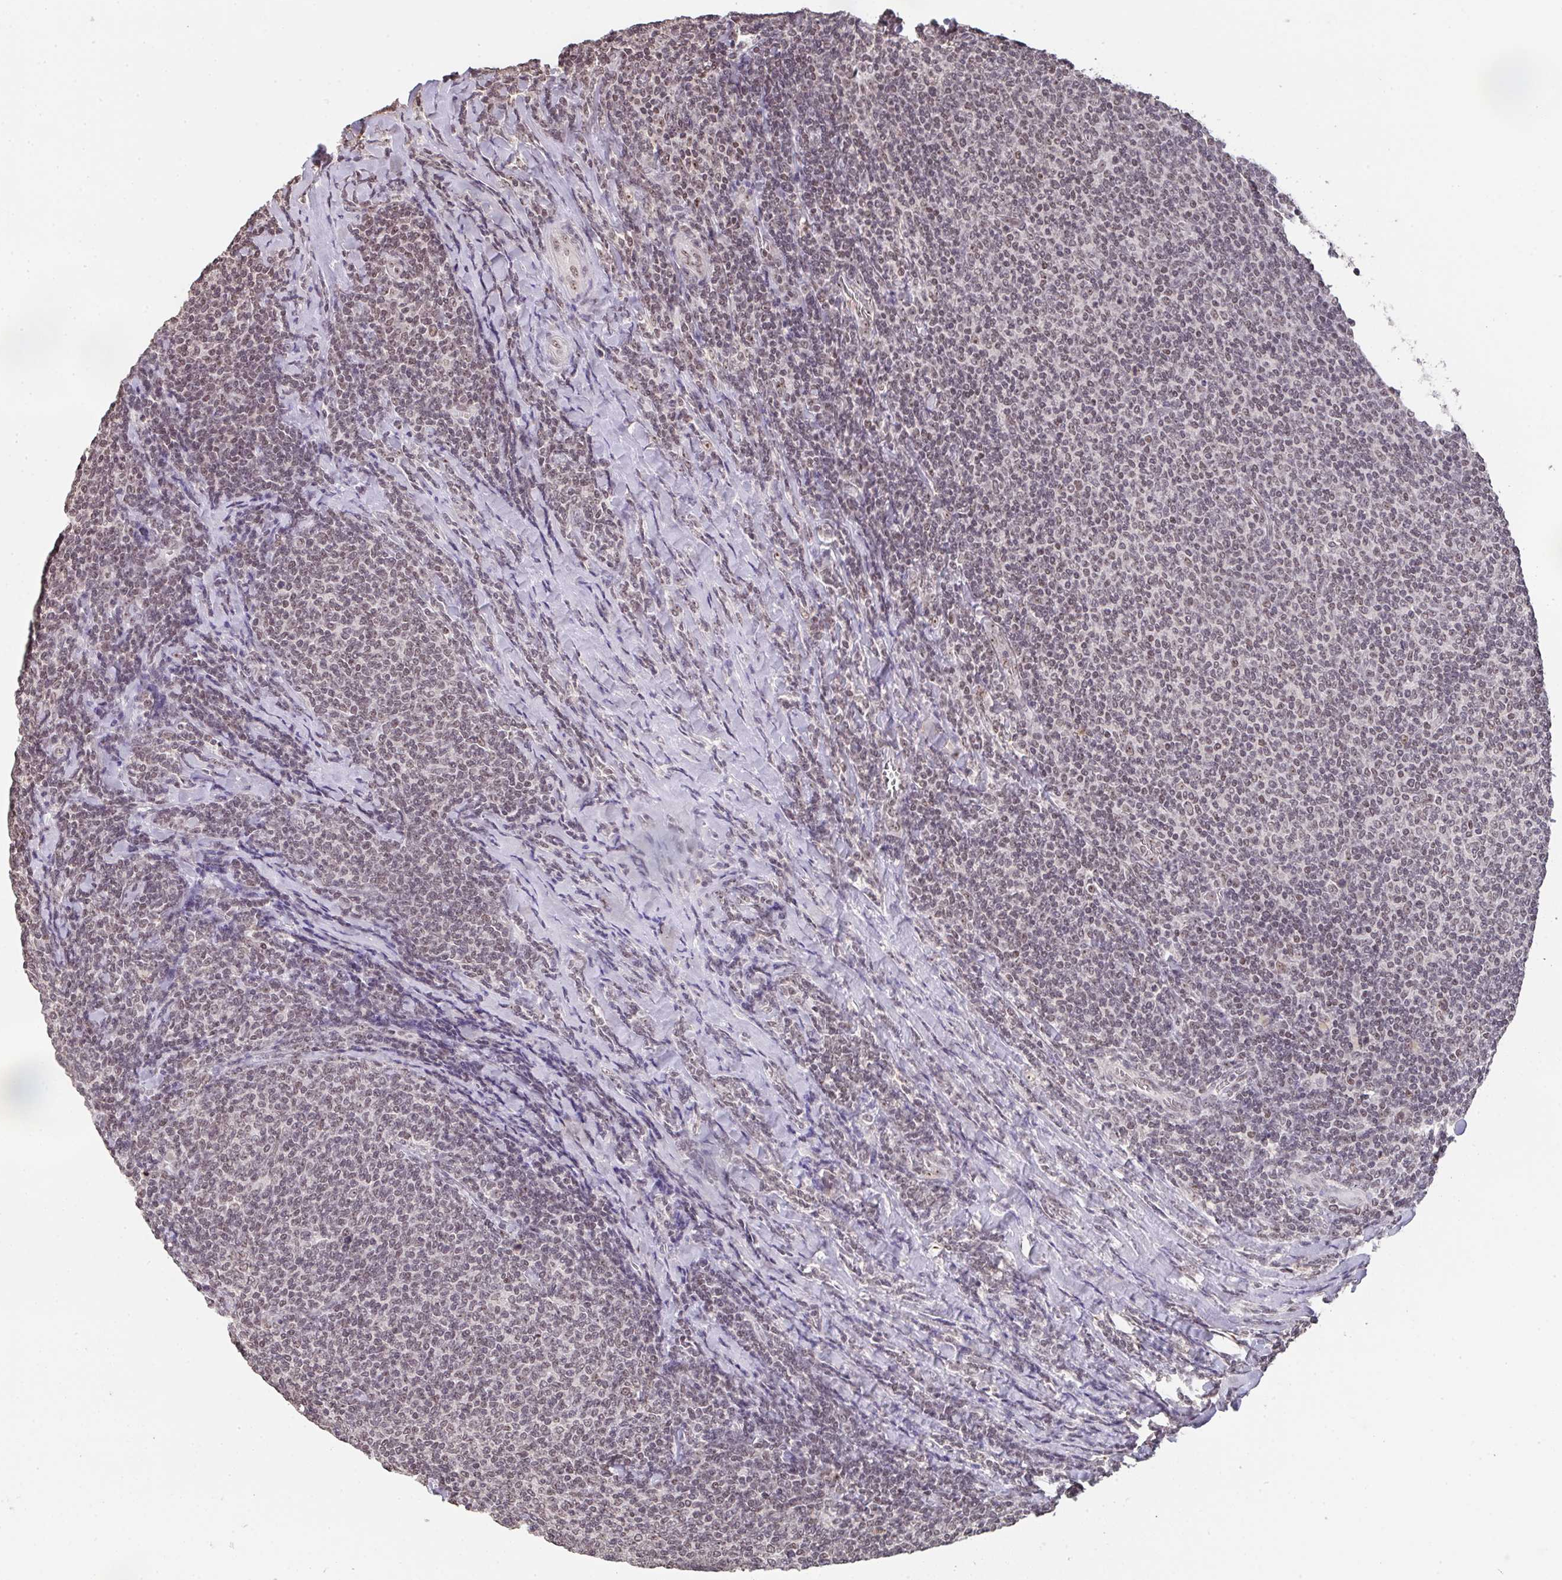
{"staining": {"intensity": "weak", "quantity": ">75%", "location": "nuclear"}, "tissue": "lymphoma", "cell_type": "Tumor cells", "image_type": "cancer", "snomed": [{"axis": "morphology", "description": "Malignant lymphoma, non-Hodgkin's type, Low grade"}, {"axis": "topography", "description": "Lymph node"}], "caption": "Immunohistochemical staining of human low-grade malignant lymphoma, non-Hodgkin's type shows low levels of weak nuclear protein expression in approximately >75% of tumor cells.", "gene": "DKC1", "patient": {"sex": "male", "age": 52}}